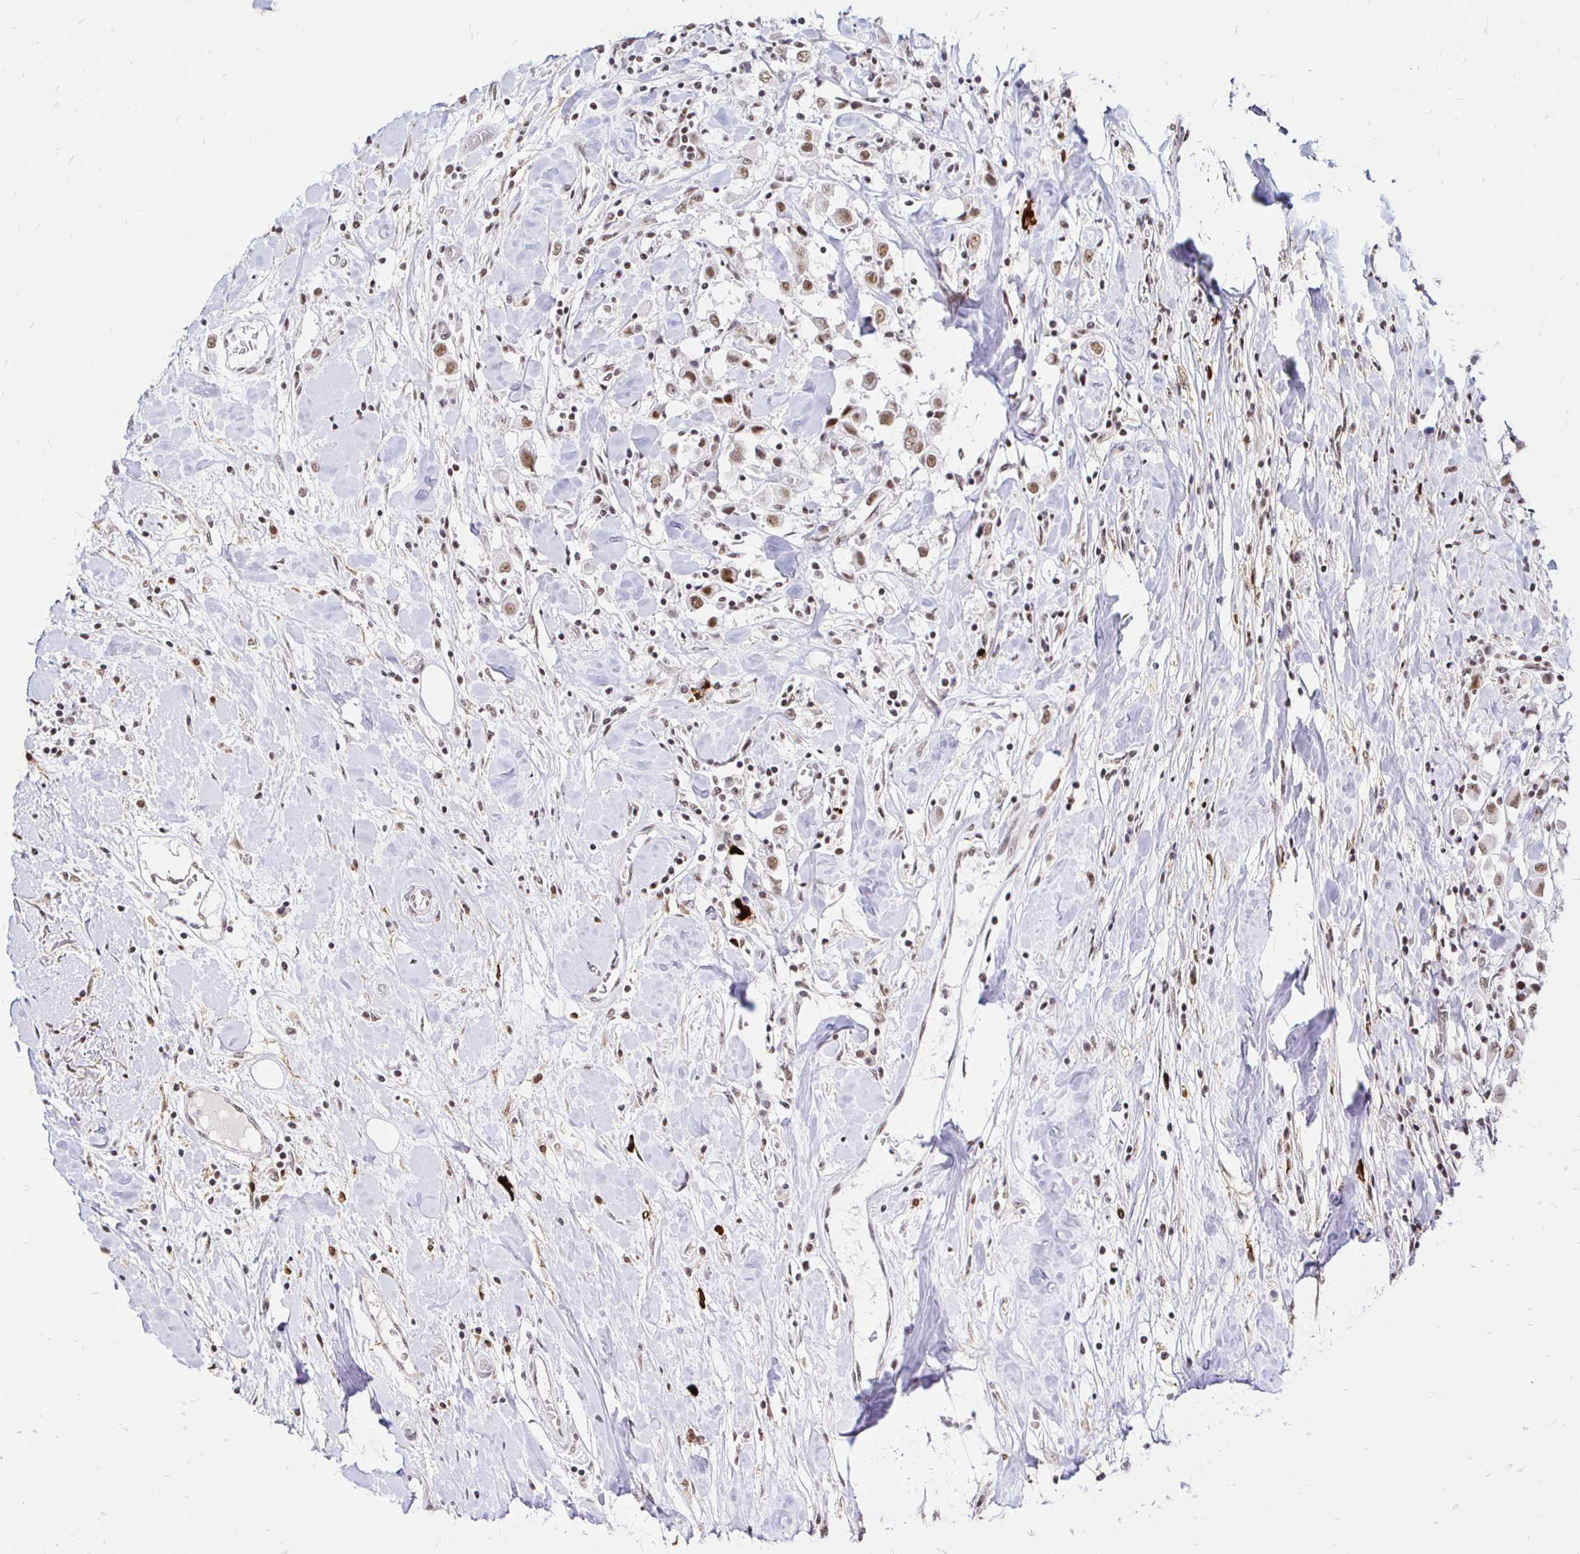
{"staining": {"intensity": "moderate", "quantity": ">75%", "location": "nuclear"}, "tissue": "breast cancer", "cell_type": "Tumor cells", "image_type": "cancer", "snomed": [{"axis": "morphology", "description": "Duct carcinoma"}, {"axis": "topography", "description": "Breast"}], "caption": "Breast cancer (infiltrating ductal carcinoma) stained with a protein marker demonstrates moderate staining in tumor cells.", "gene": "SIN3A", "patient": {"sex": "female", "age": 61}}